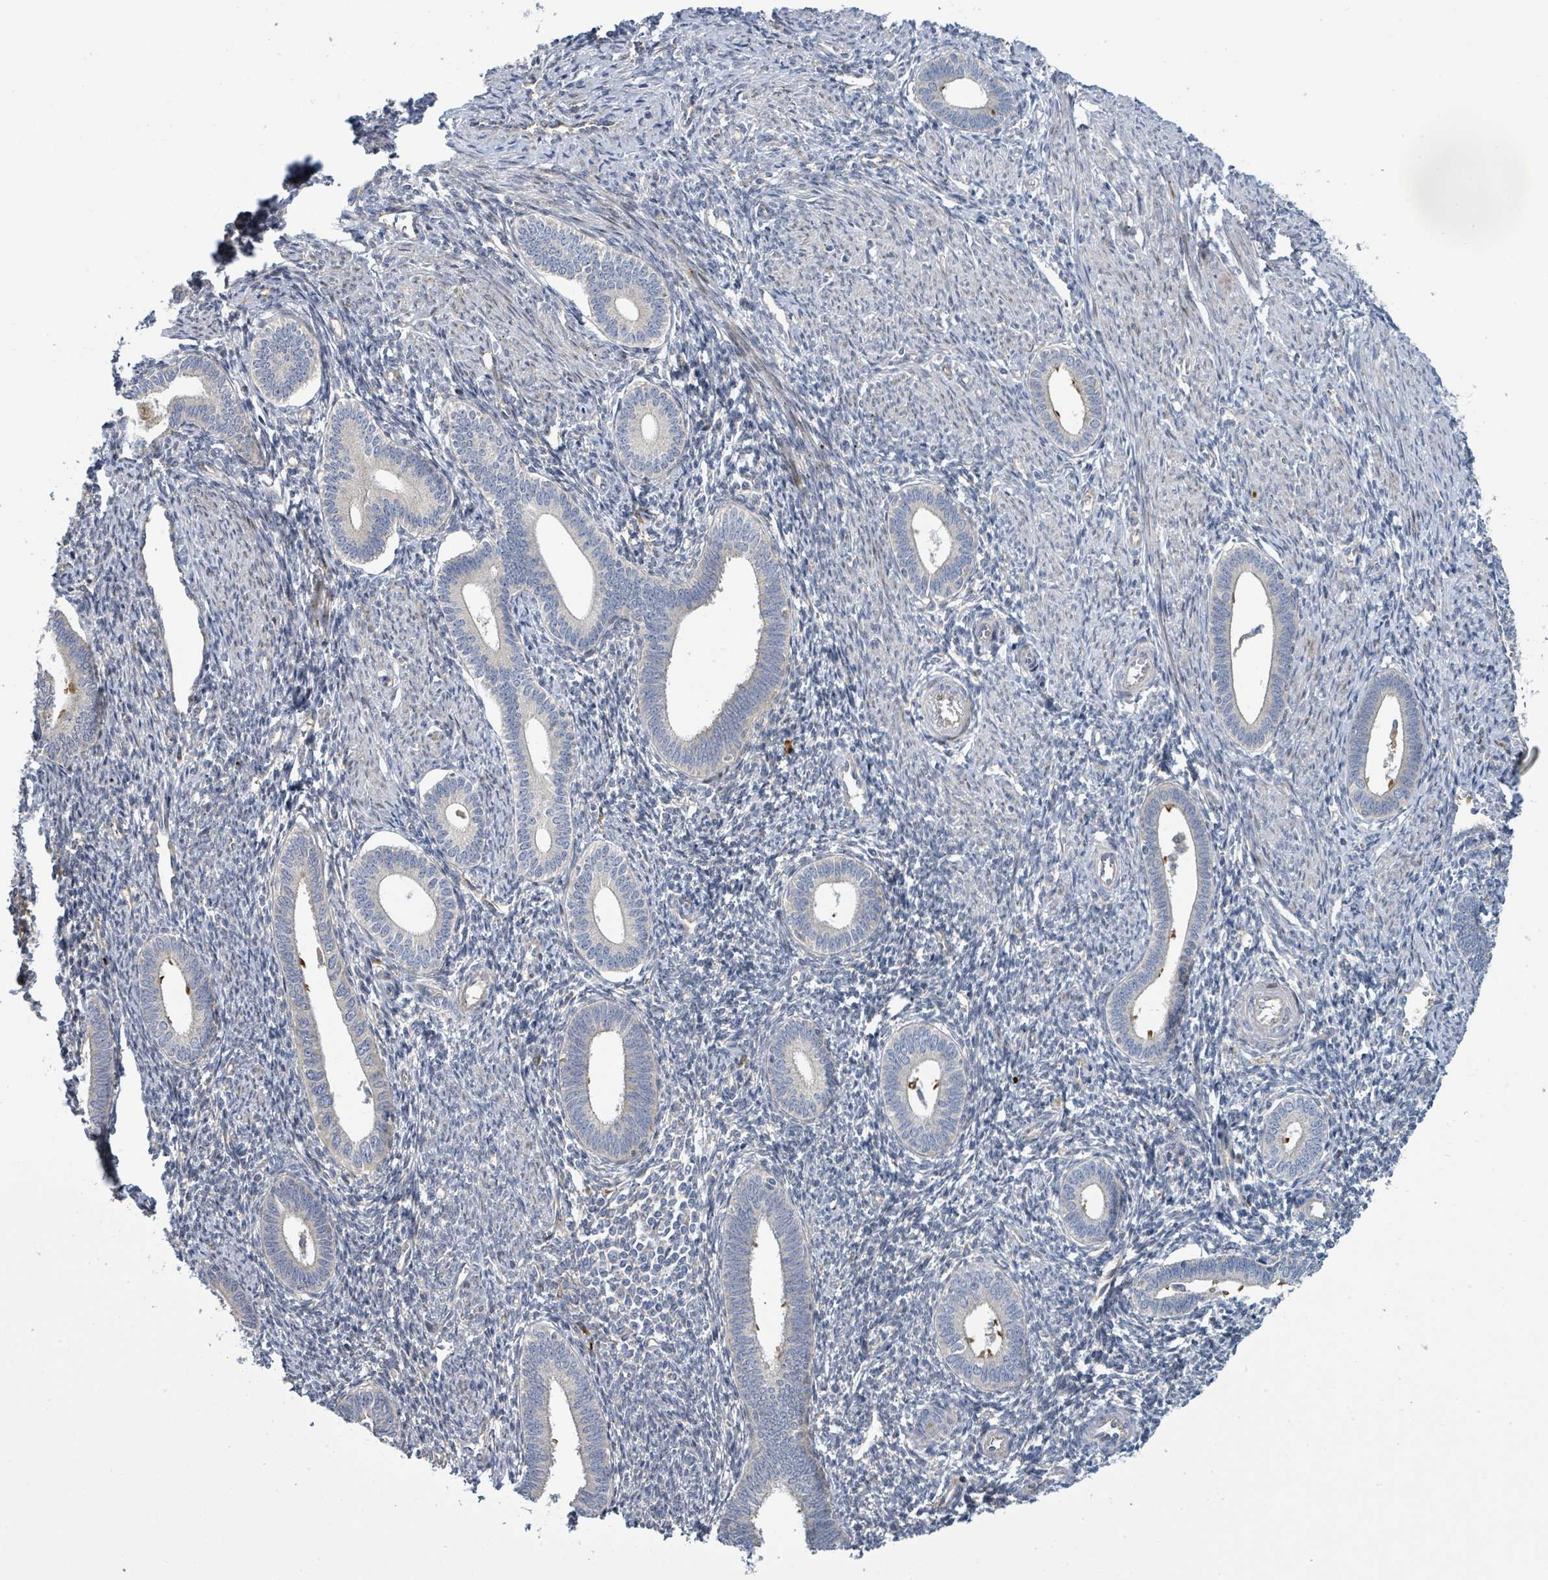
{"staining": {"intensity": "negative", "quantity": "none", "location": "none"}, "tissue": "endometrium", "cell_type": "Cells in endometrial stroma", "image_type": "normal", "snomed": [{"axis": "morphology", "description": "Normal tissue, NOS"}, {"axis": "topography", "description": "Endometrium"}], "caption": "DAB (3,3'-diaminobenzidine) immunohistochemical staining of benign endometrium shows no significant positivity in cells in endometrial stroma.", "gene": "CFAP210", "patient": {"sex": "female", "age": 41}}